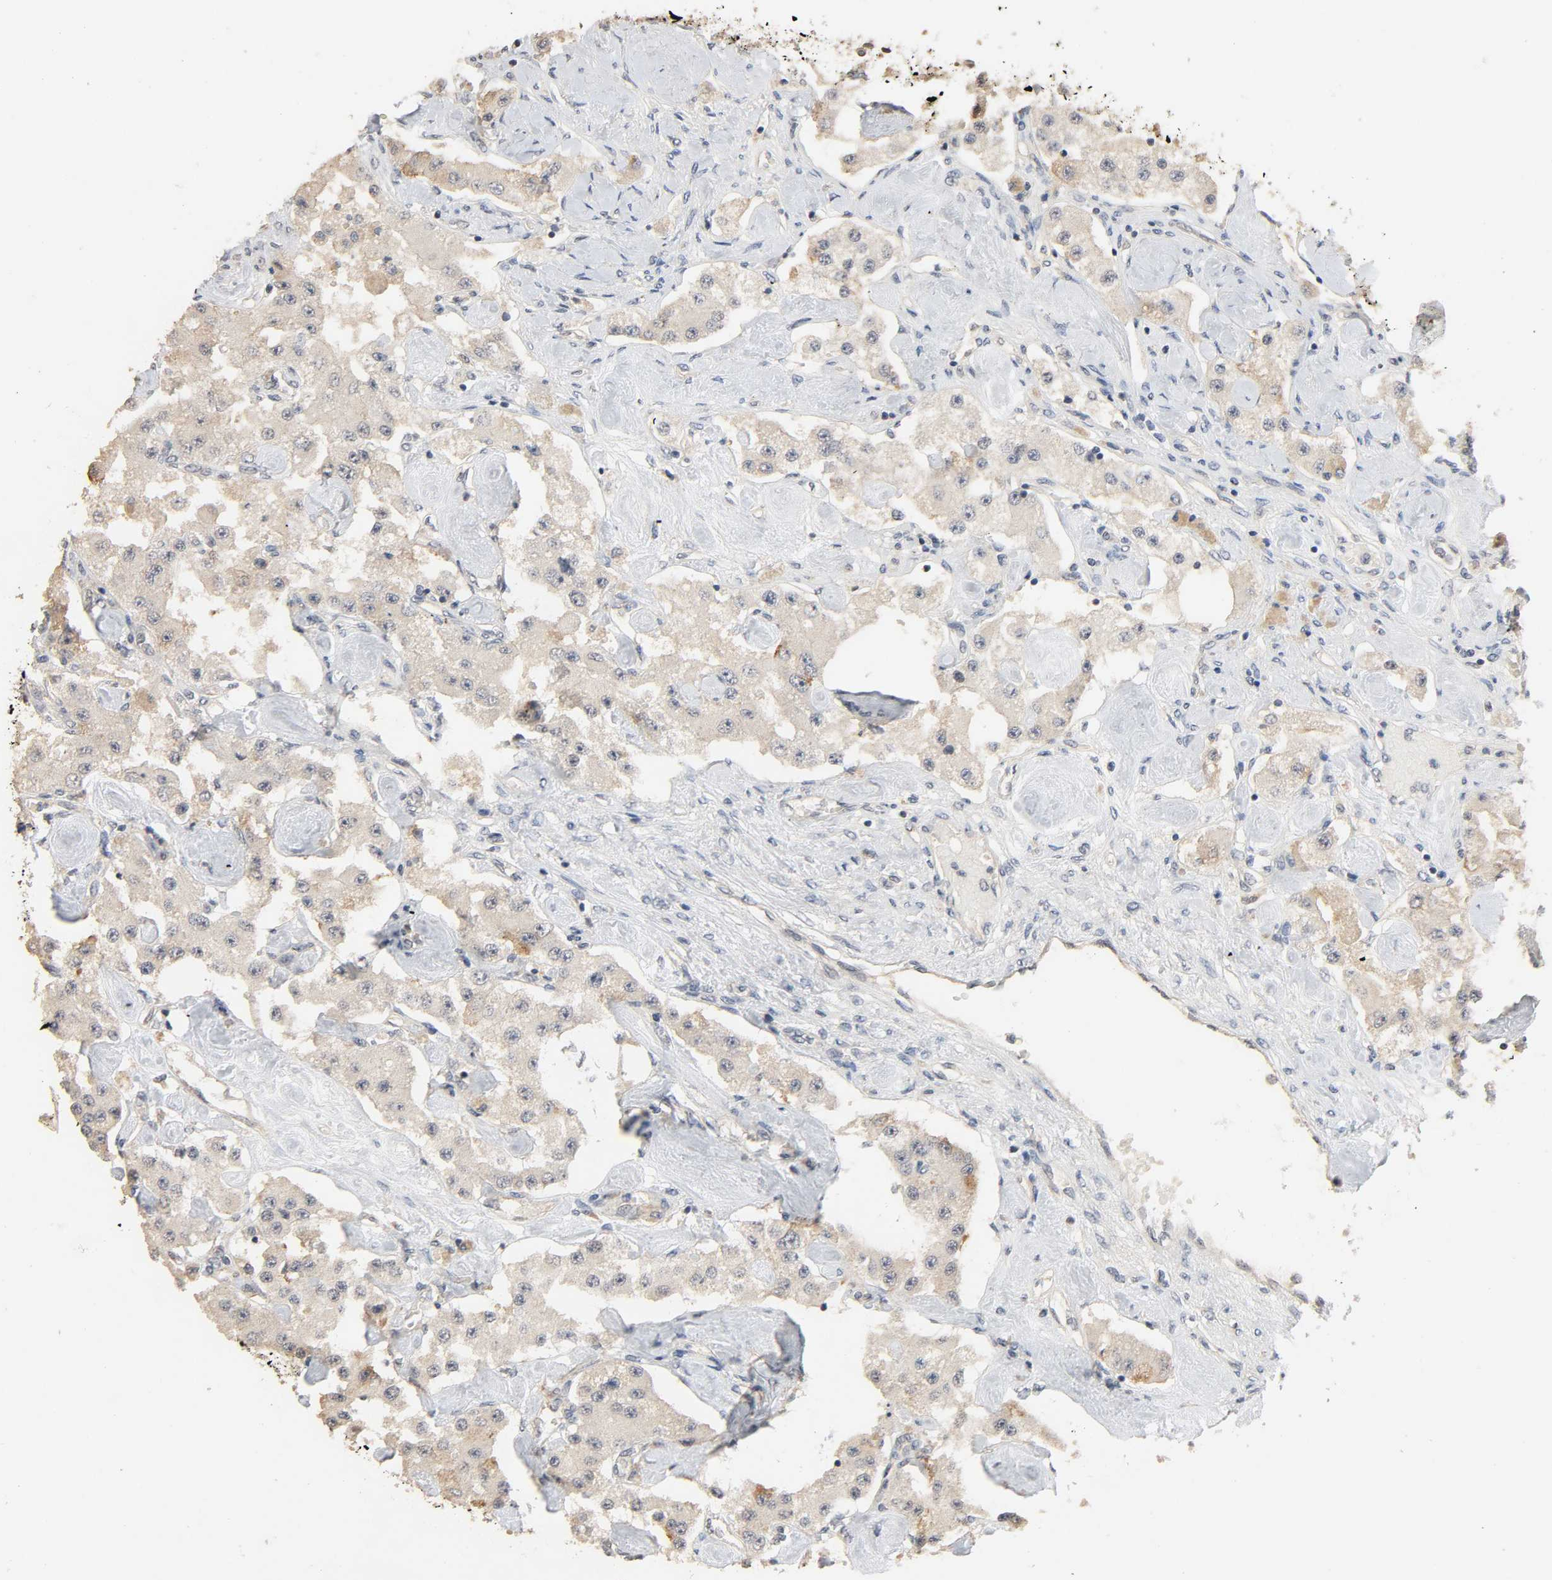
{"staining": {"intensity": "weak", "quantity": ">75%", "location": "cytoplasmic/membranous"}, "tissue": "carcinoid", "cell_type": "Tumor cells", "image_type": "cancer", "snomed": [{"axis": "morphology", "description": "Carcinoid, malignant, NOS"}, {"axis": "topography", "description": "Pancreas"}], "caption": "A high-resolution image shows immunohistochemistry (IHC) staining of carcinoid, which exhibits weak cytoplasmic/membranous positivity in about >75% of tumor cells.", "gene": "MAGEA8", "patient": {"sex": "male", "age": 41}}